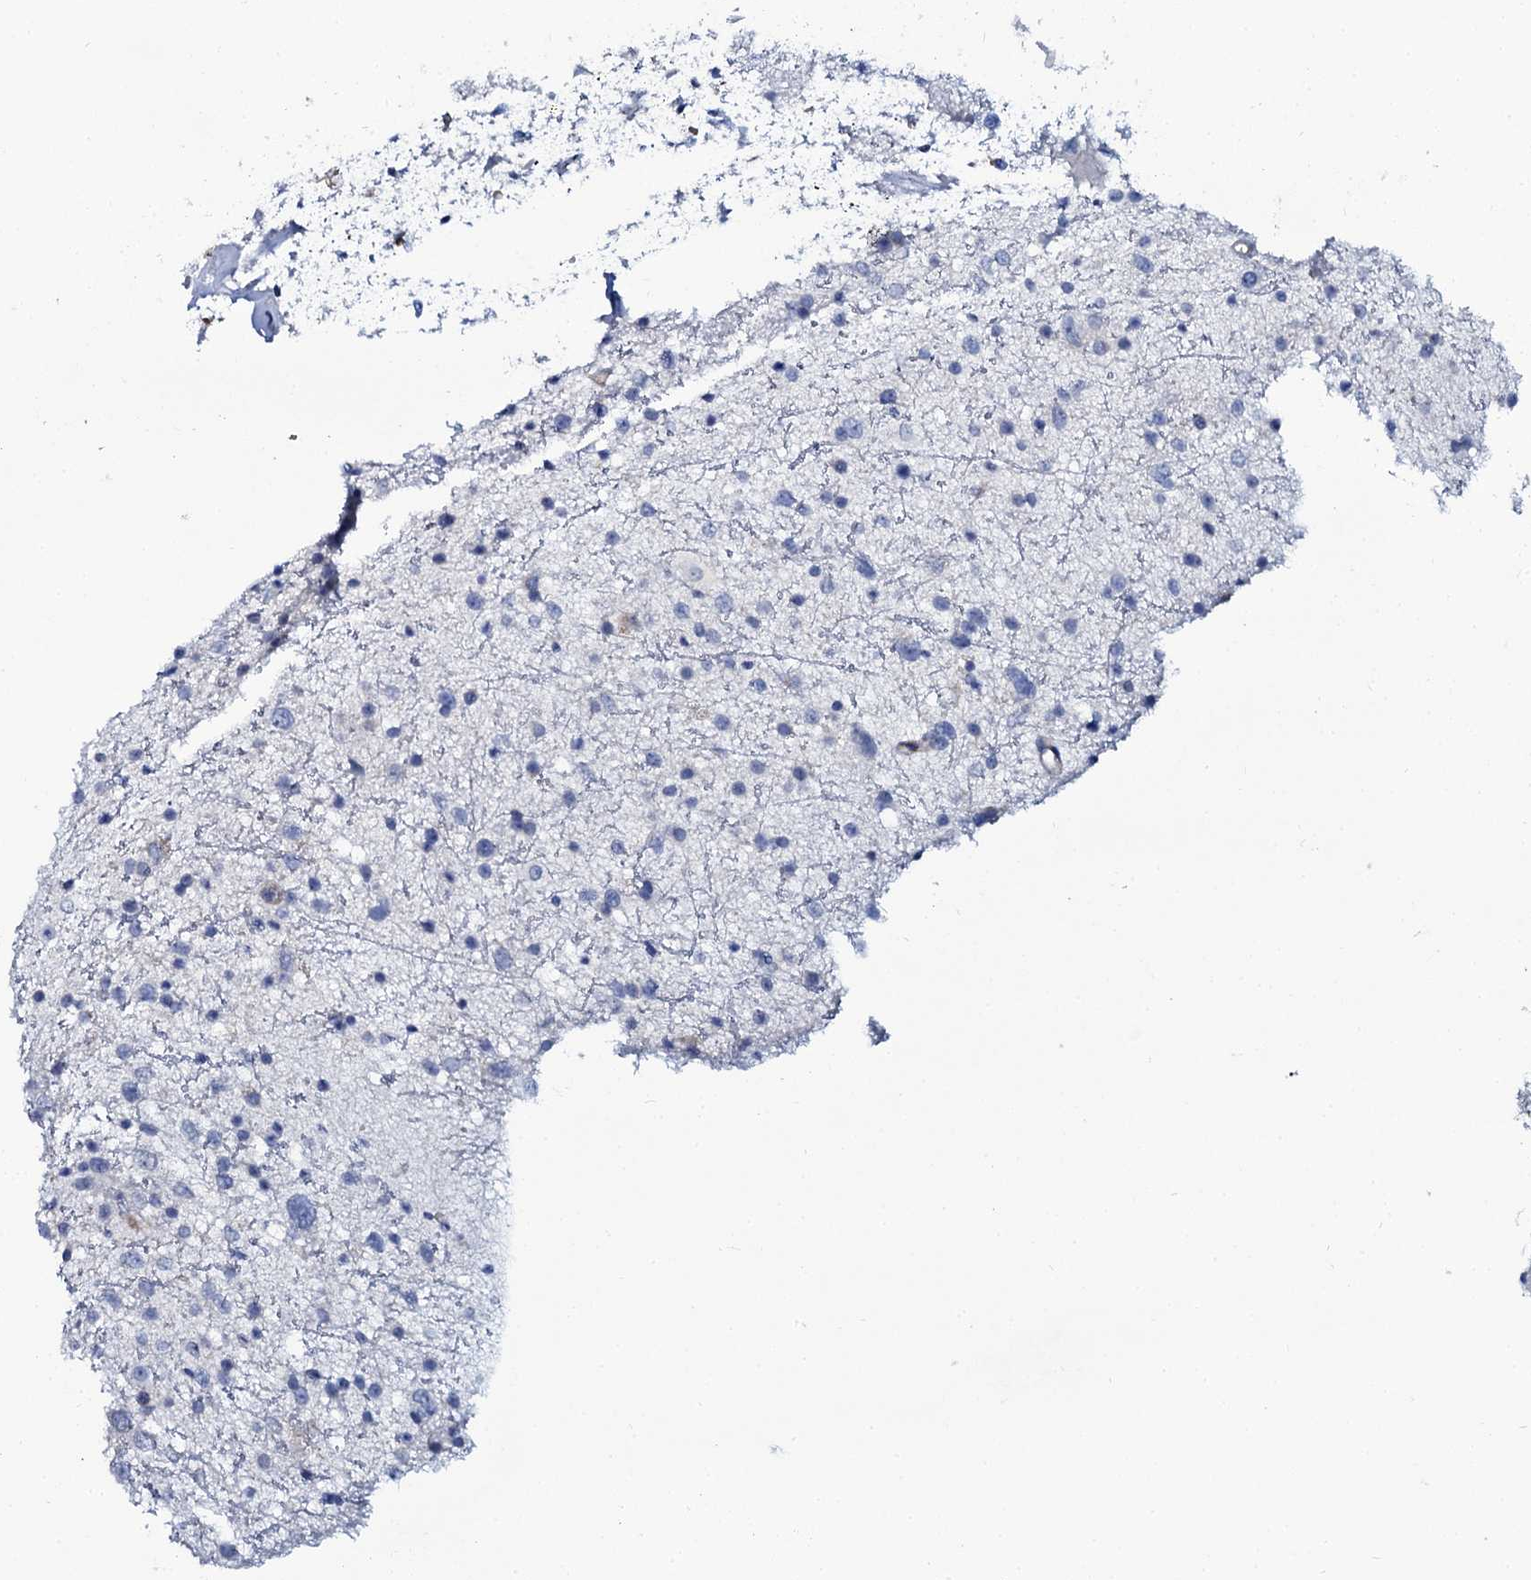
{"staining": {"intensity": "negative", "quantity": "none", "location": "none"}, "tissue": "glioma", "cell_type": "Tumor cells", "image_type": "cancer", "snomed": [{"axis": "morphology", "description": "Glioma, malignant, Low grade"}, {"axis": "topography", "description": "Brain"}], "caption": "Protein analysis of low-grade glioma (malignant) demonstrates no significant positivity in tumor cells. Nuclei are stained in blue.", "gene": "C10orf88", "patient": {"sex": "female", "age": 37}}